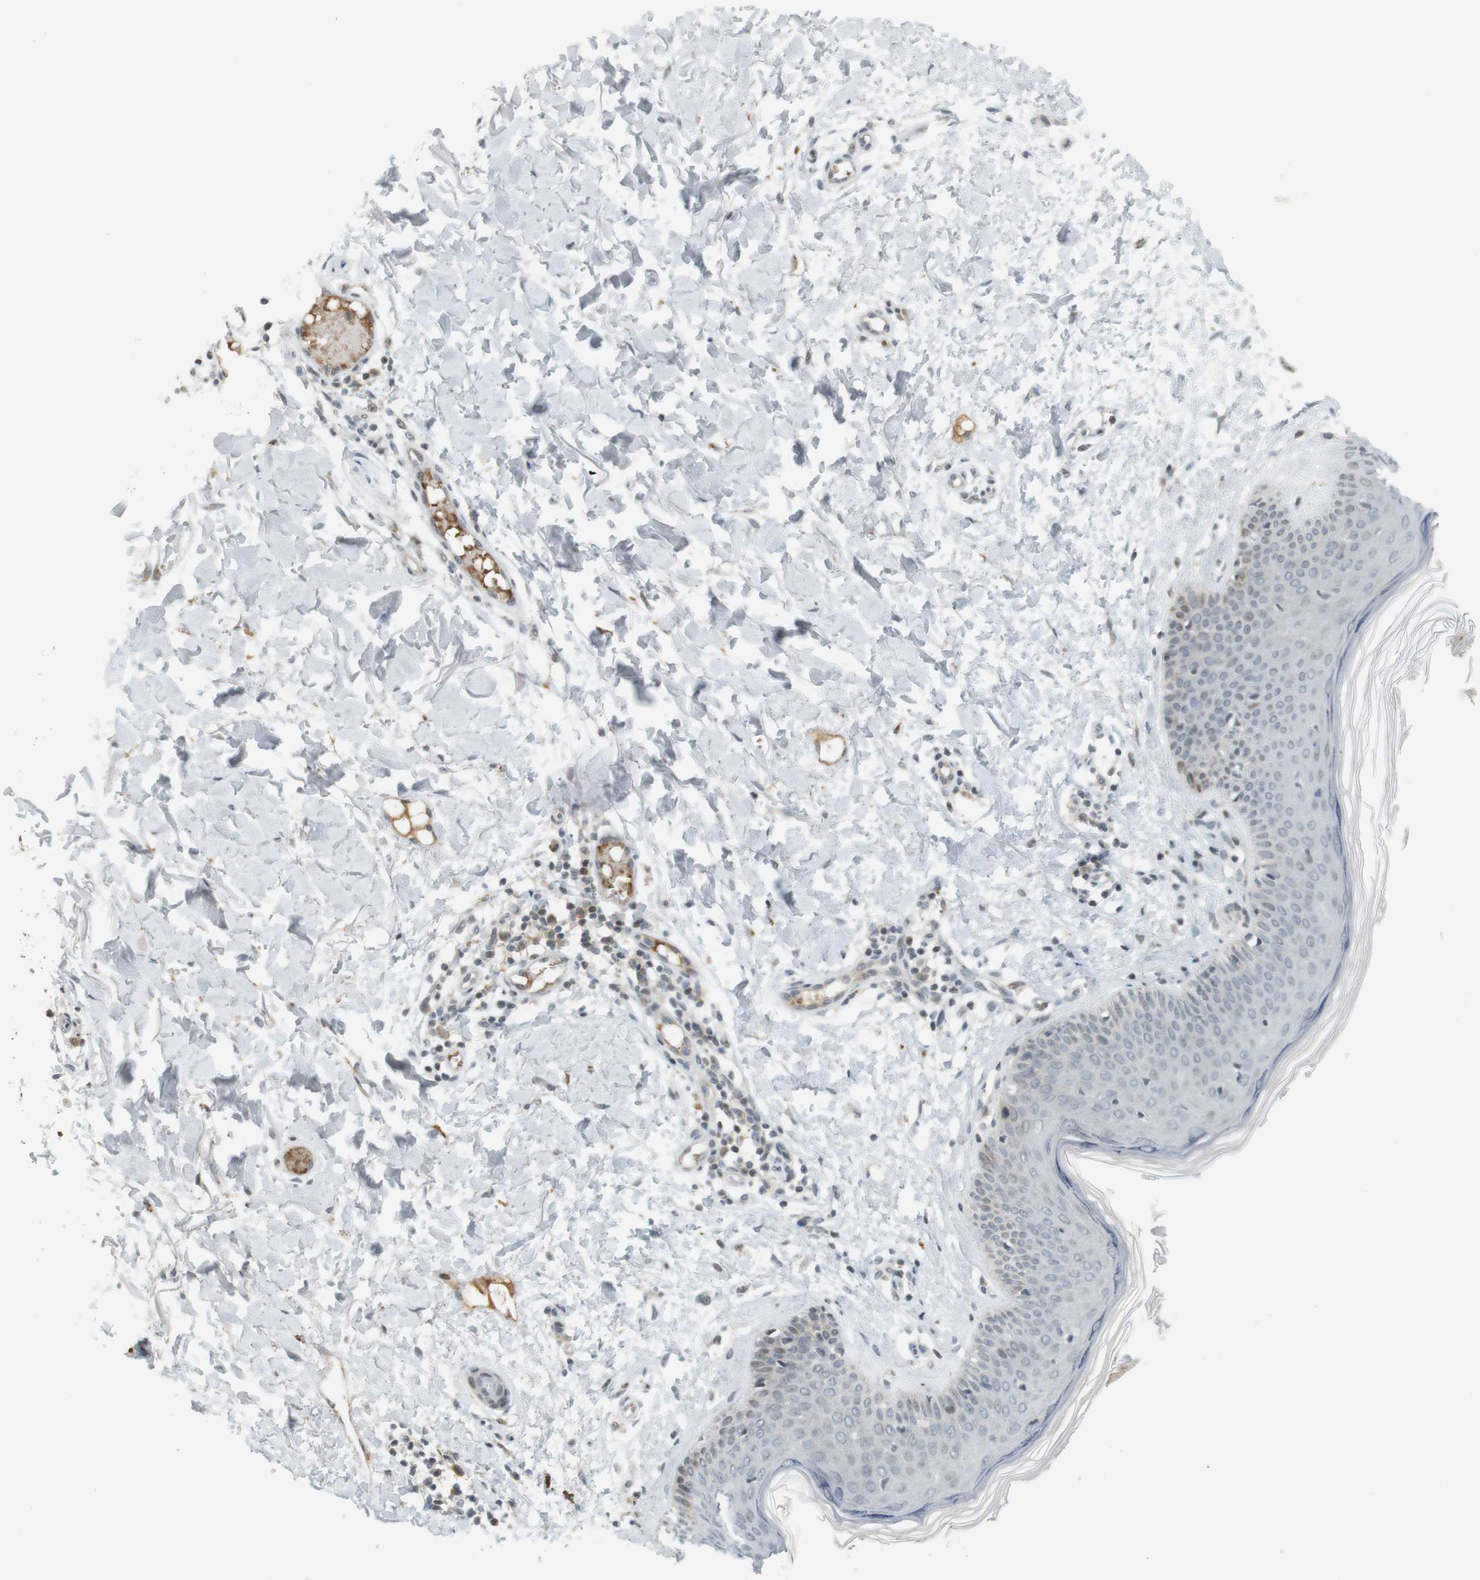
{"staining": {"intensity": "negative", "quantity": "none", "location": "none"}, "tissue": "skin", "cell_type": "Fibroblasts", "image_type": "normal", "snomed": [{"axis": "morphology", "description": "Normal tissue, NOS"}, {"axis": "topography", "description": "Skin"}], "caption": "Protein analysis of unremarkable skin shows no significant staining in fibroblasts. (Brightfield microscopy of DAB (3,3'-diaminobenzidine) IHC at high magnification).", "gene": "DMC1", "patient": {"sex": "female", "age": 56}}